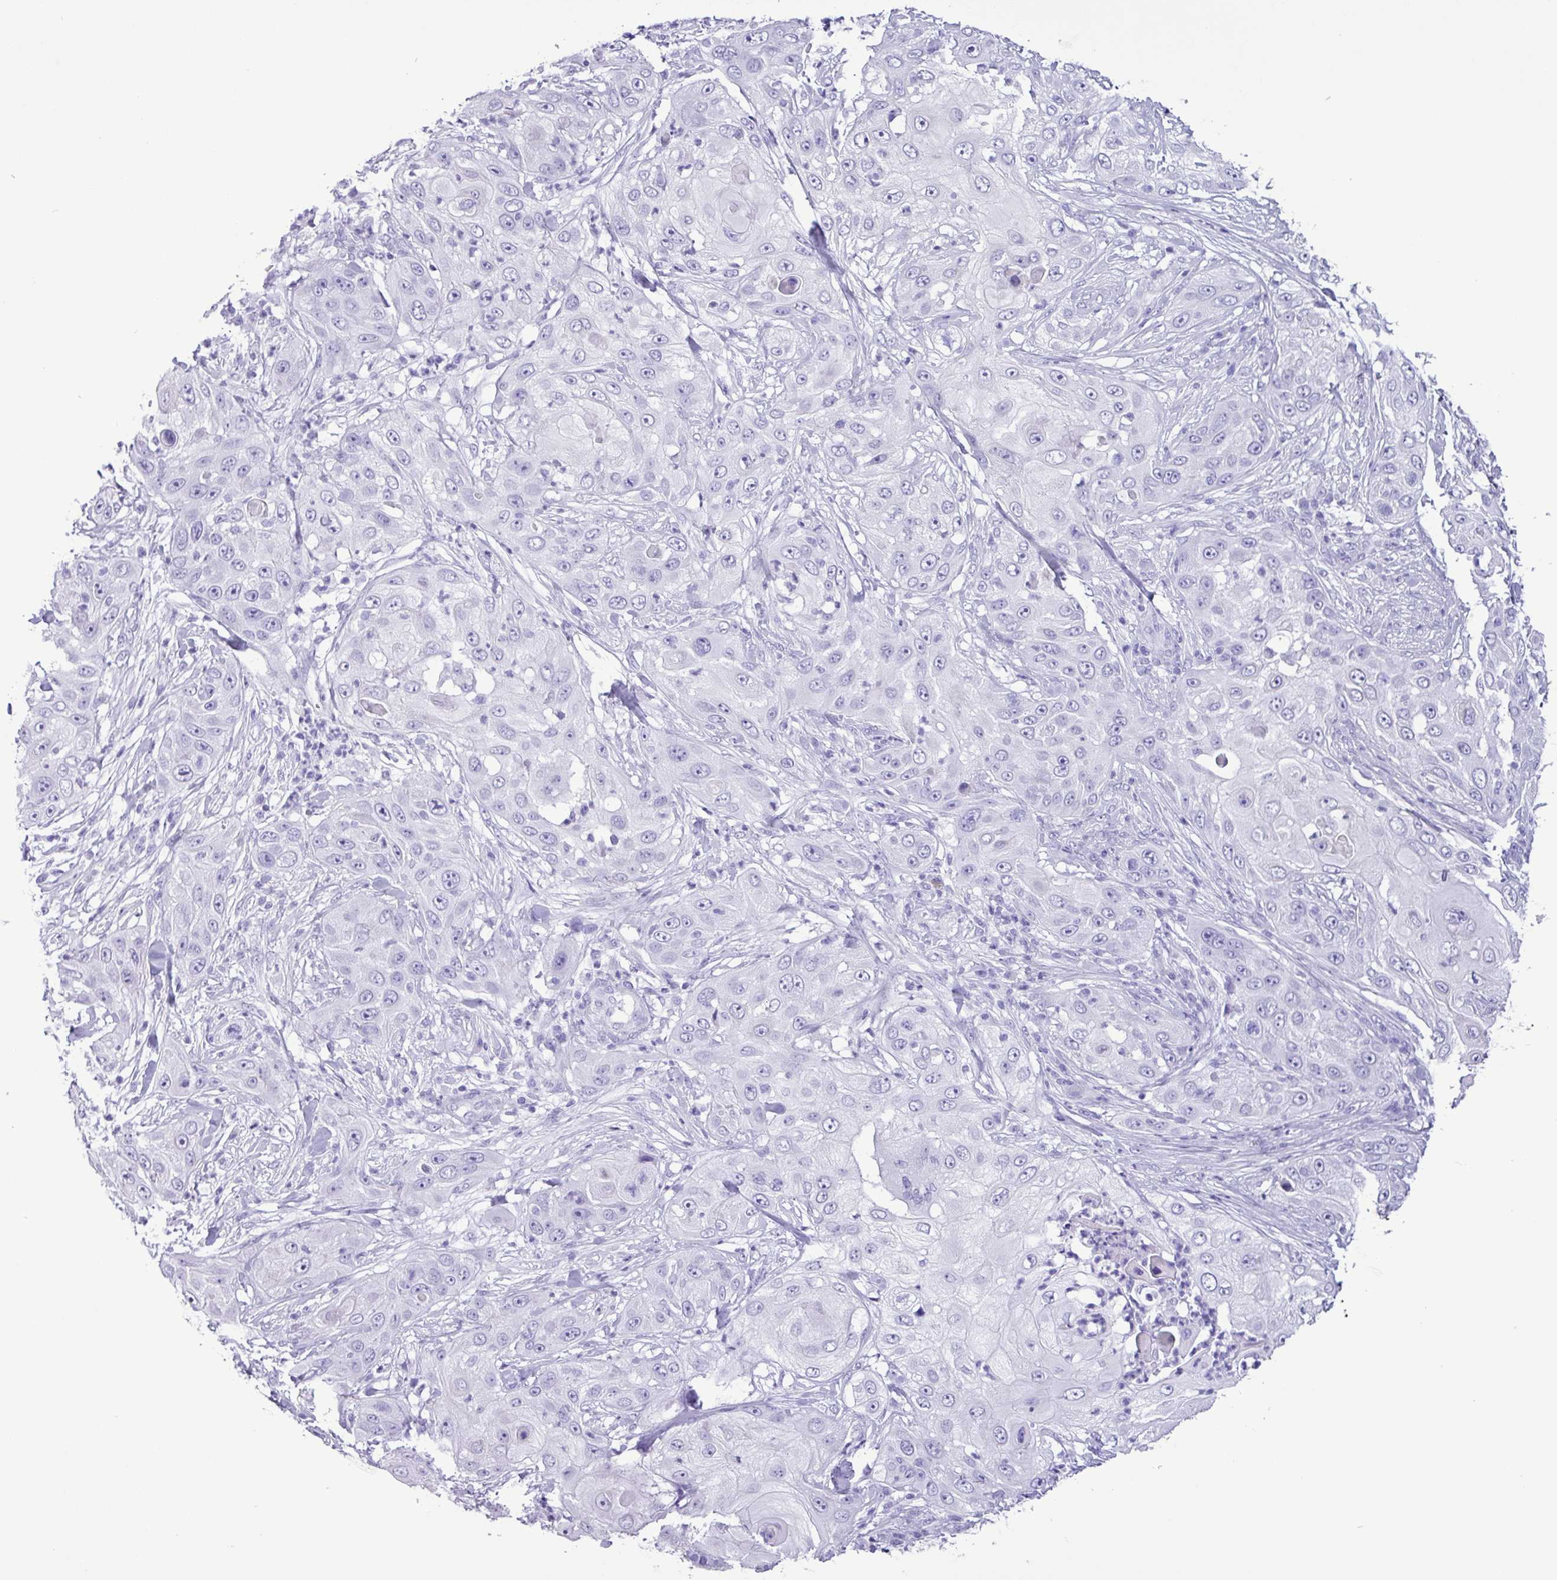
{"staining": {"intensity": "negative", "quantity": "none", "location": "none"}, "tissue": "skin cancer", "cell_type": "Tumor cells", "image_type": "cancer", "snomed": [{"axis": "morphology", "description": "Squamous cell carcinoma, NOS"}, {"axis": "topography", "description": "Skin"}], "caption": "The immunohistochemistry (IHC) photomicrograph has no significant expression in tumor cells of skin cancer (squamous cell carcinoma) tissue.", "gene": "CKMT2", "patient": {"sex": "female", "age": 44}}